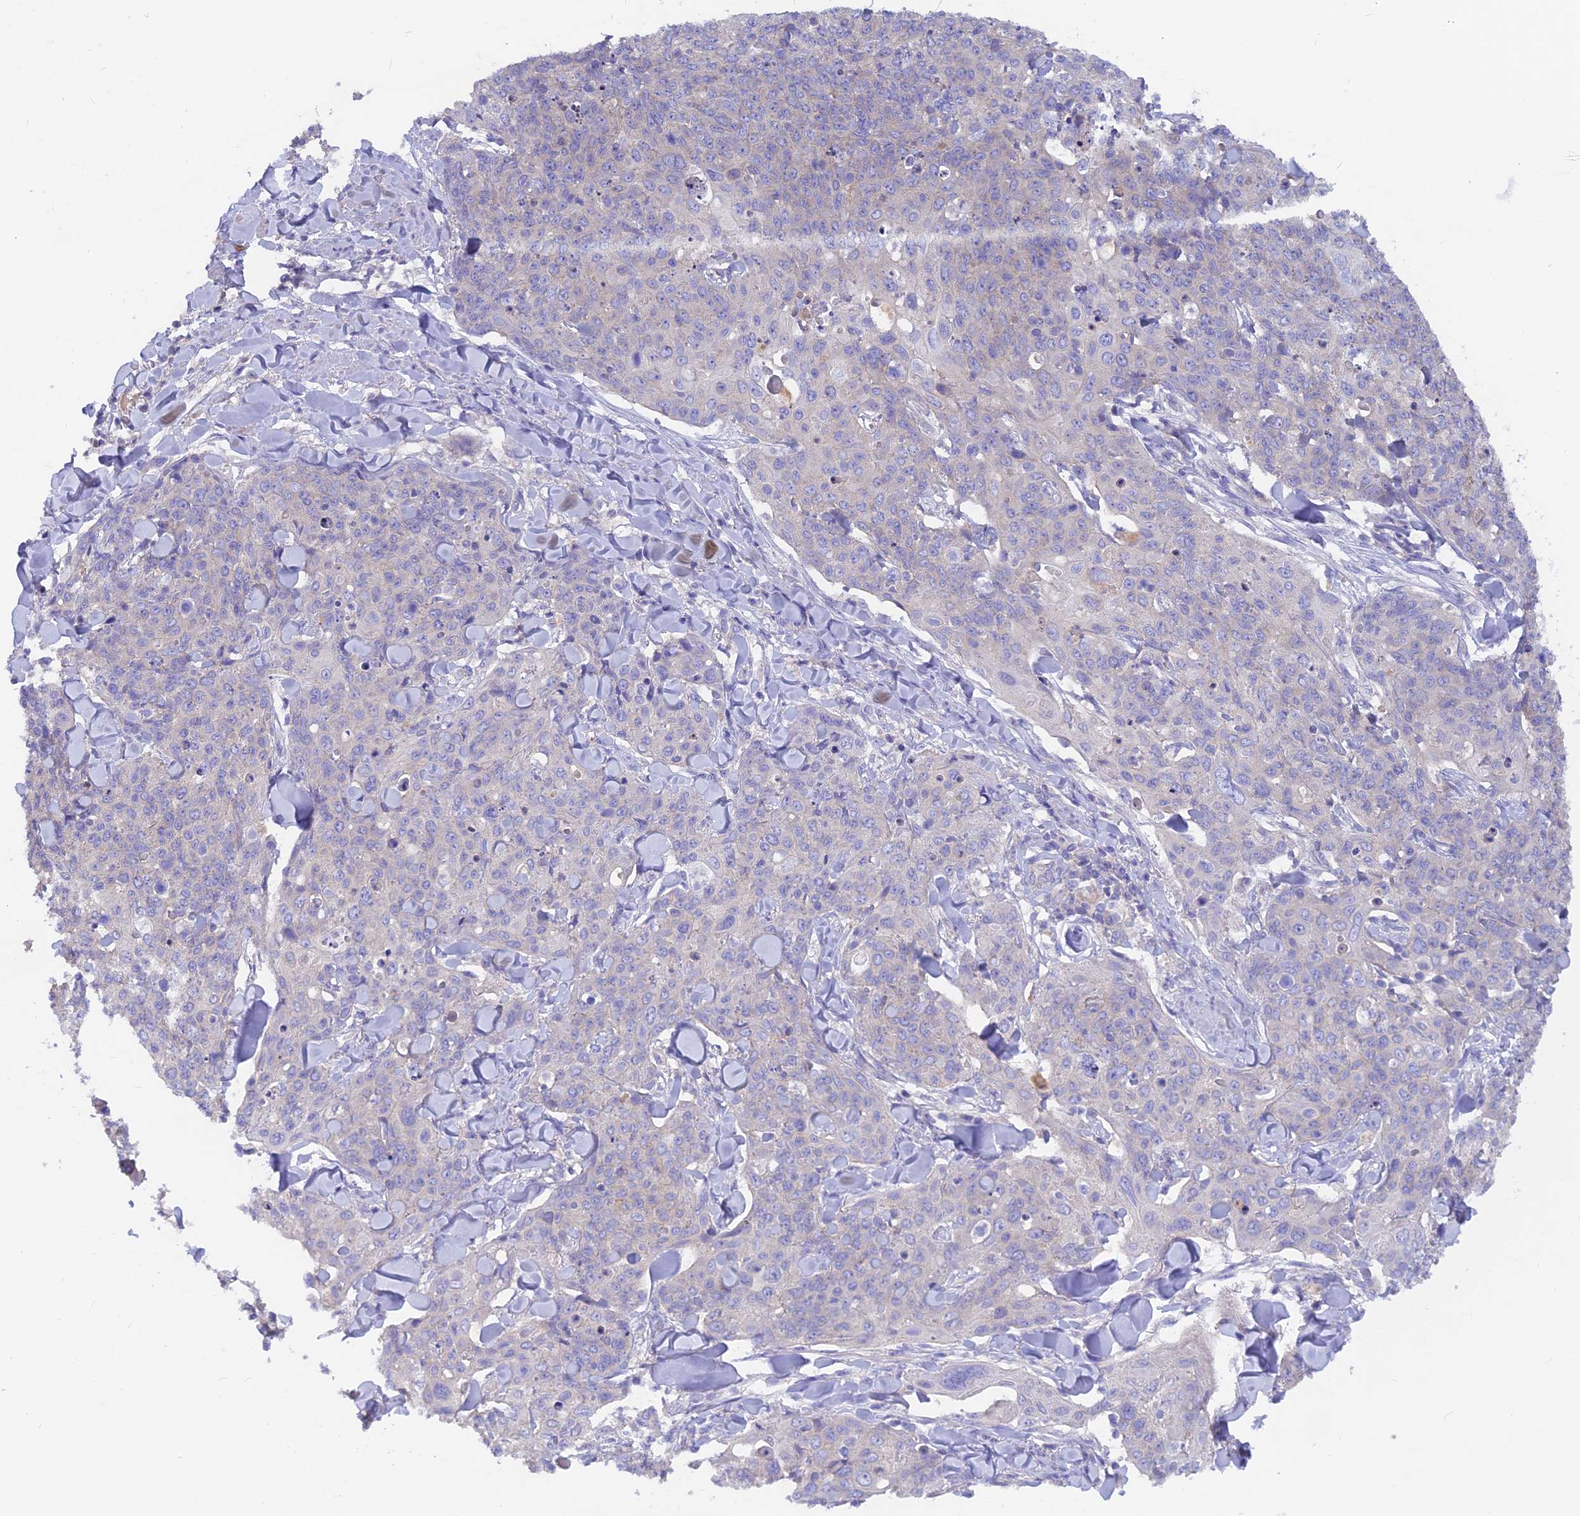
{"staining": {"intensity": "negative", "quantity": "none", "location": "none"}, "tissue": "skin cancer", "cell_type": "Tumor cells", "image_type": "cancer", "snomed": [{"axis": "morphology", "description": "Squamous cell carcinoma, NOS"}, {"axis": "topography", "description": "Skin"}, {"axis": "topography", "description": "Vulva"}], "caption": "IHC photomicrograph of neoplastic tissue: skin cancer (squamous cell carcinoma) stained with DAB exhibits no significant protein expression in tumor cells. (DAB immunohistochemistry visualized using brightfield microscopy, high magnification).", "gene": "PZP", "patient": {"sex": "female", "age": 85}}